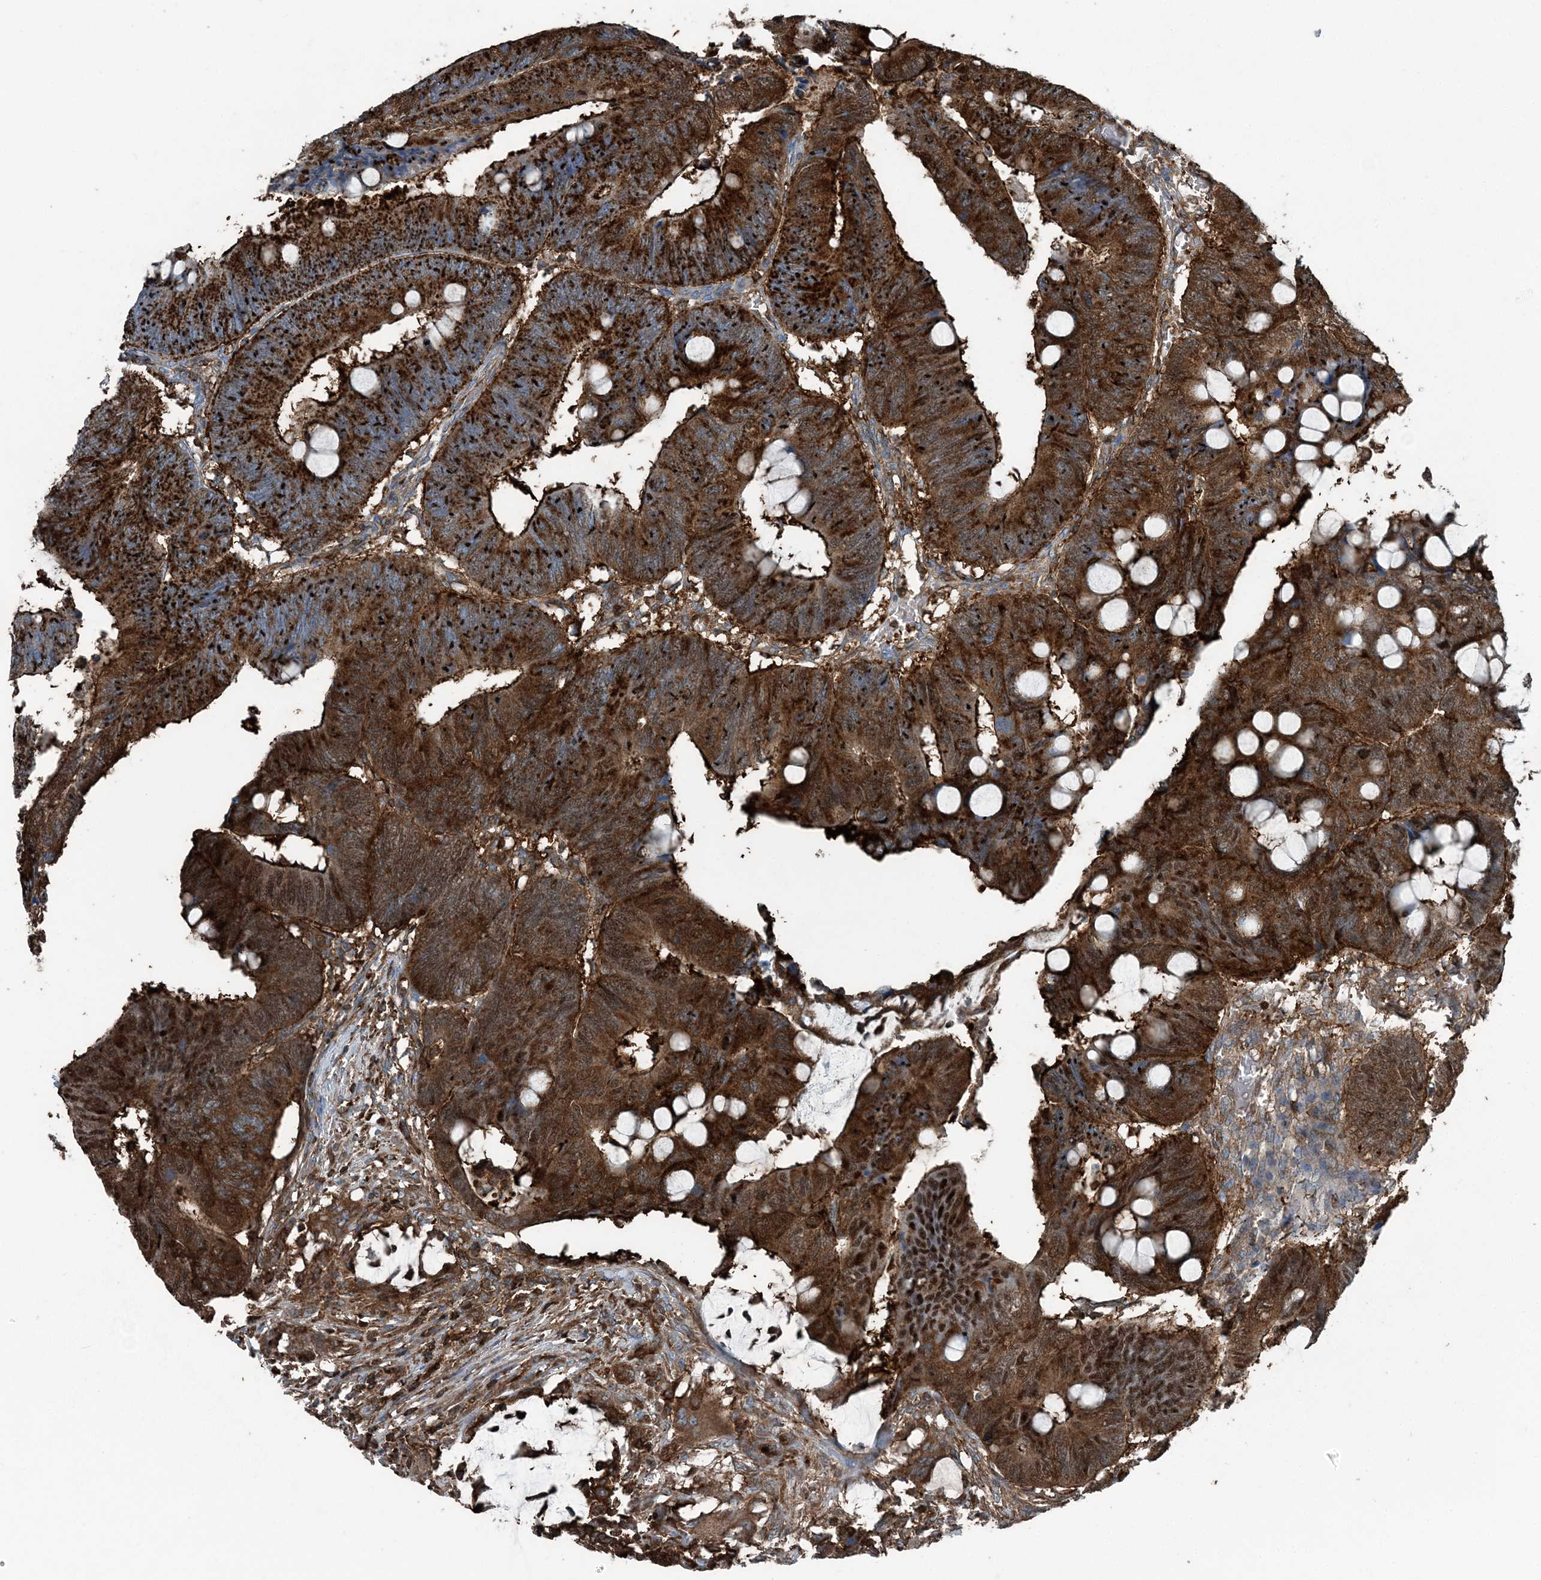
{"staining": {"intensity": "strong", "quantity": ">75%", "location": "cytoplasmic/membranous,nuclear"}, "tissue": "colorectal cancer", "cell_type": "Tumor cells", "image_type": "cancer", "snomed": [{"axis": "morphology", "description": "Normal tissue, NOS"}, {"axis": "morphology", "description": "Adenocarcinoma, NOS"}, {"axis": "topography", "description": "Rectum"}, {"axis": "topography", "description": "Peripheral nerve tissue"}], "caption": "An image showing strong cytoplasmic/membranous and nuclear staining in approximately >75% of tumor cells in adenocarcinoma (colorectal), as visualized by brown immunohistochemical staining.", "gene": "CFL1", "patient": {"sex": "male", "age": 92}}